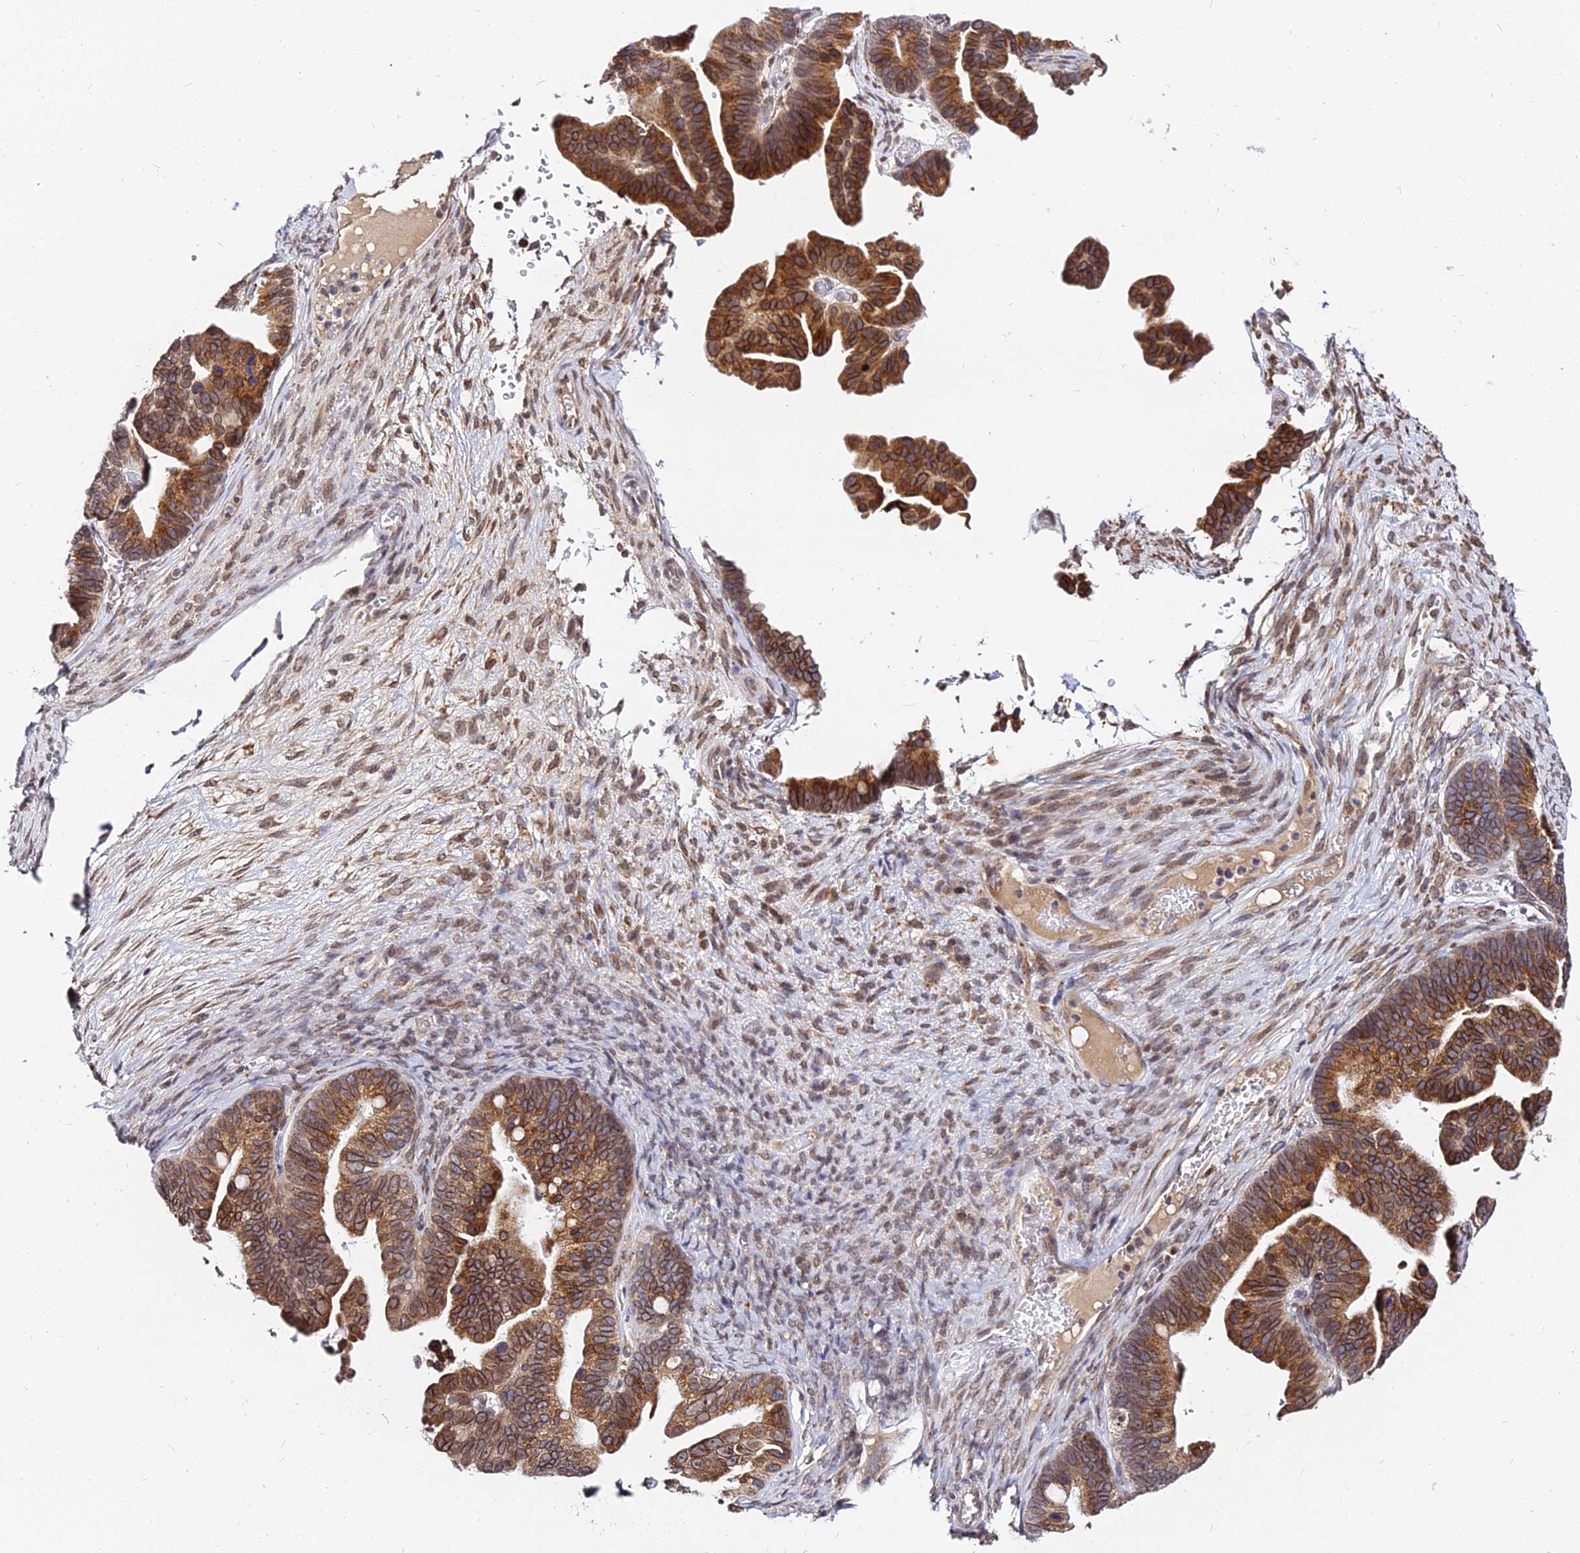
{"staining": {"intensity": "strong", "quantity": ">75%", "location": "cytoplasmic/membranous"}, "tissue": "ovarian cancer", "cell_type": "Tumor cells", "image_type": "cancer", "snomed": [{"axis": "morphology", "description": "Cystadenocarcinoma, serous, NOS"}, {"axis": "topography", "description": "Ovary"}], "caption": "There is high levels of strong cytoplasmic/membranous staining in tumor cells of ovarian cancer, as demonstrated by immunohistochemical staining (brown color).", "gene": "RNF121", "patient": {"sex": "female", "age": 56}}